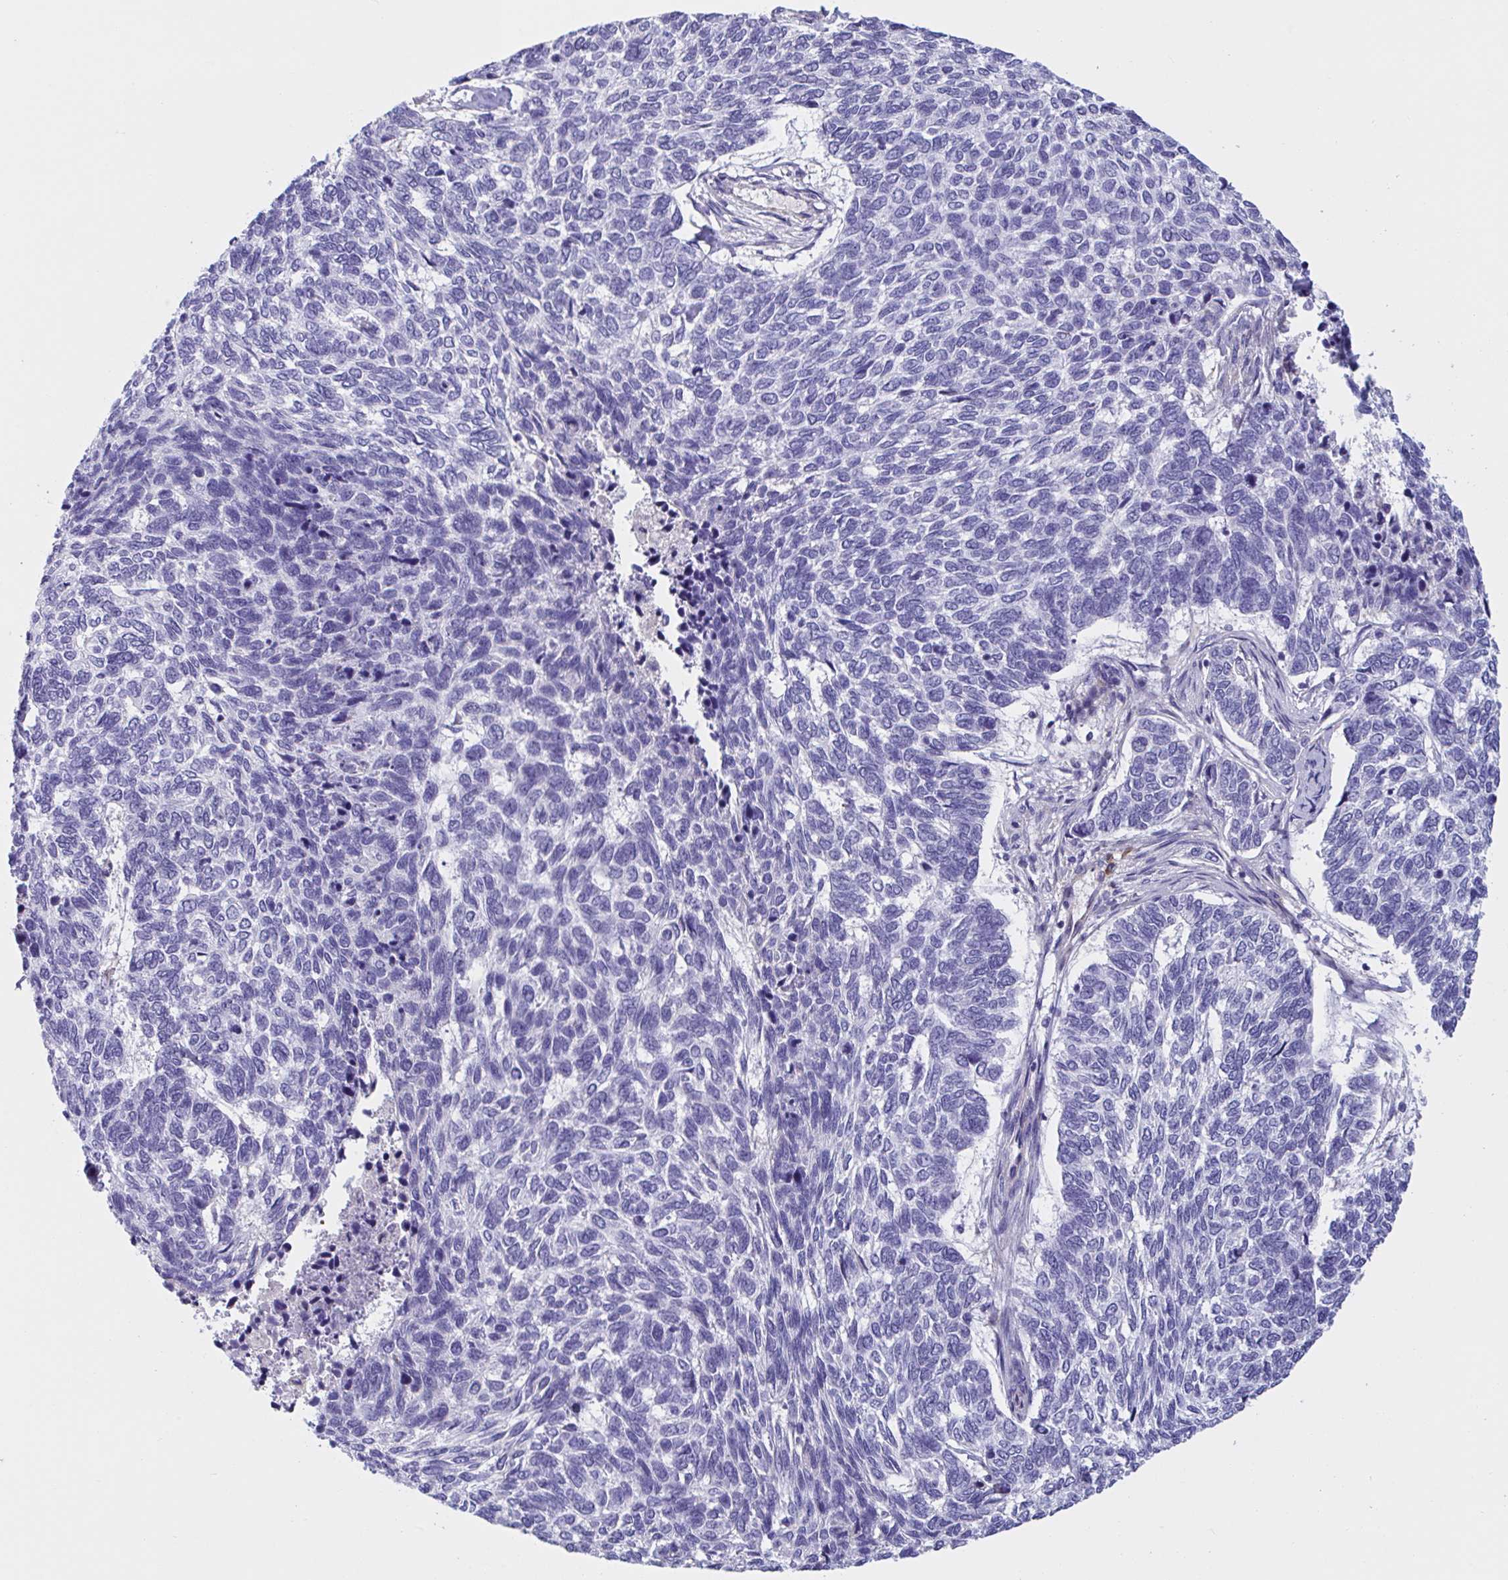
{"staining": {"intensity": "negative", "quantity": "none", "location": "none"}, "tissue": "skin cancer", "cell_type": "Tumor cells", "image_type": "cancer", "snomed": [{"axis": "morphology", "description": "Basal cell carcinoma"}, {"axis": "topography", "description": "Skin"}], "caption": "Immunohistochemistry (IHC) of skin basal cell carcinoma shows no staining in tumor cells. (DAB IHC visualized using brightfield microscopy, high magnification).", "gene": "MS4A14", "patient": {"sex": "female", "age": 65}}